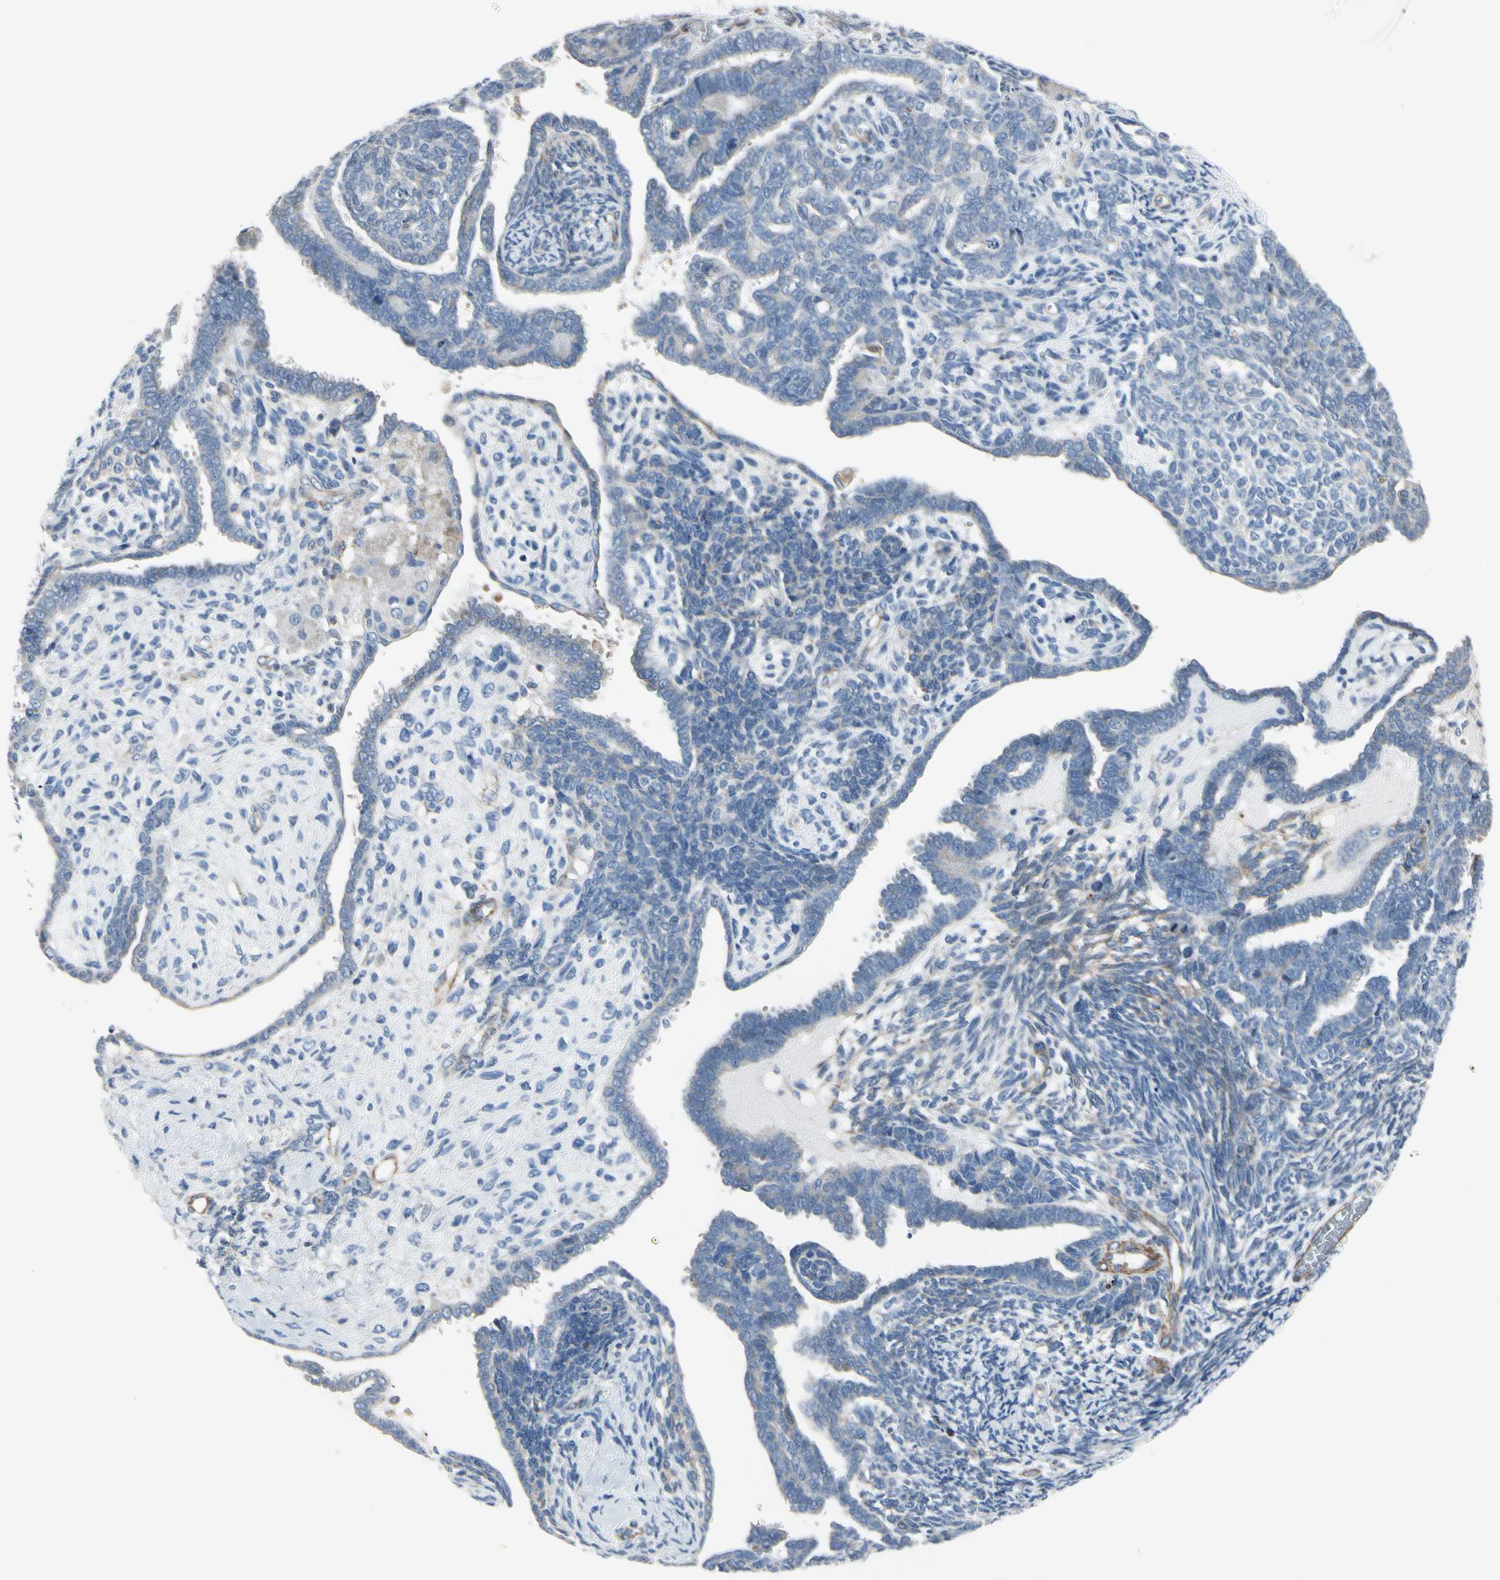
{"staining": {"intensity": "weak", "quantity": "25%-75%", "location": "cytoplasmic/membranous"}, "tissue": "endometrial cancer", "cell_type": "Tumor cells", "image_type": "cancer", "snomed": [{"axis": "morphology", "description": "Neoplasm, malignant, NOS"}, {"axis": "topography", "description": "Endometrium"}], "caption": "DAB (3,3'-diaminobenzidine) immunohistochemical staining of human endometrial cancer displays weak cytoplasmic/membranous protein staining in about 25%-75% of tumor cells.", "gene": "TPM1", "patient": {"sex": "female", "age": 74}}